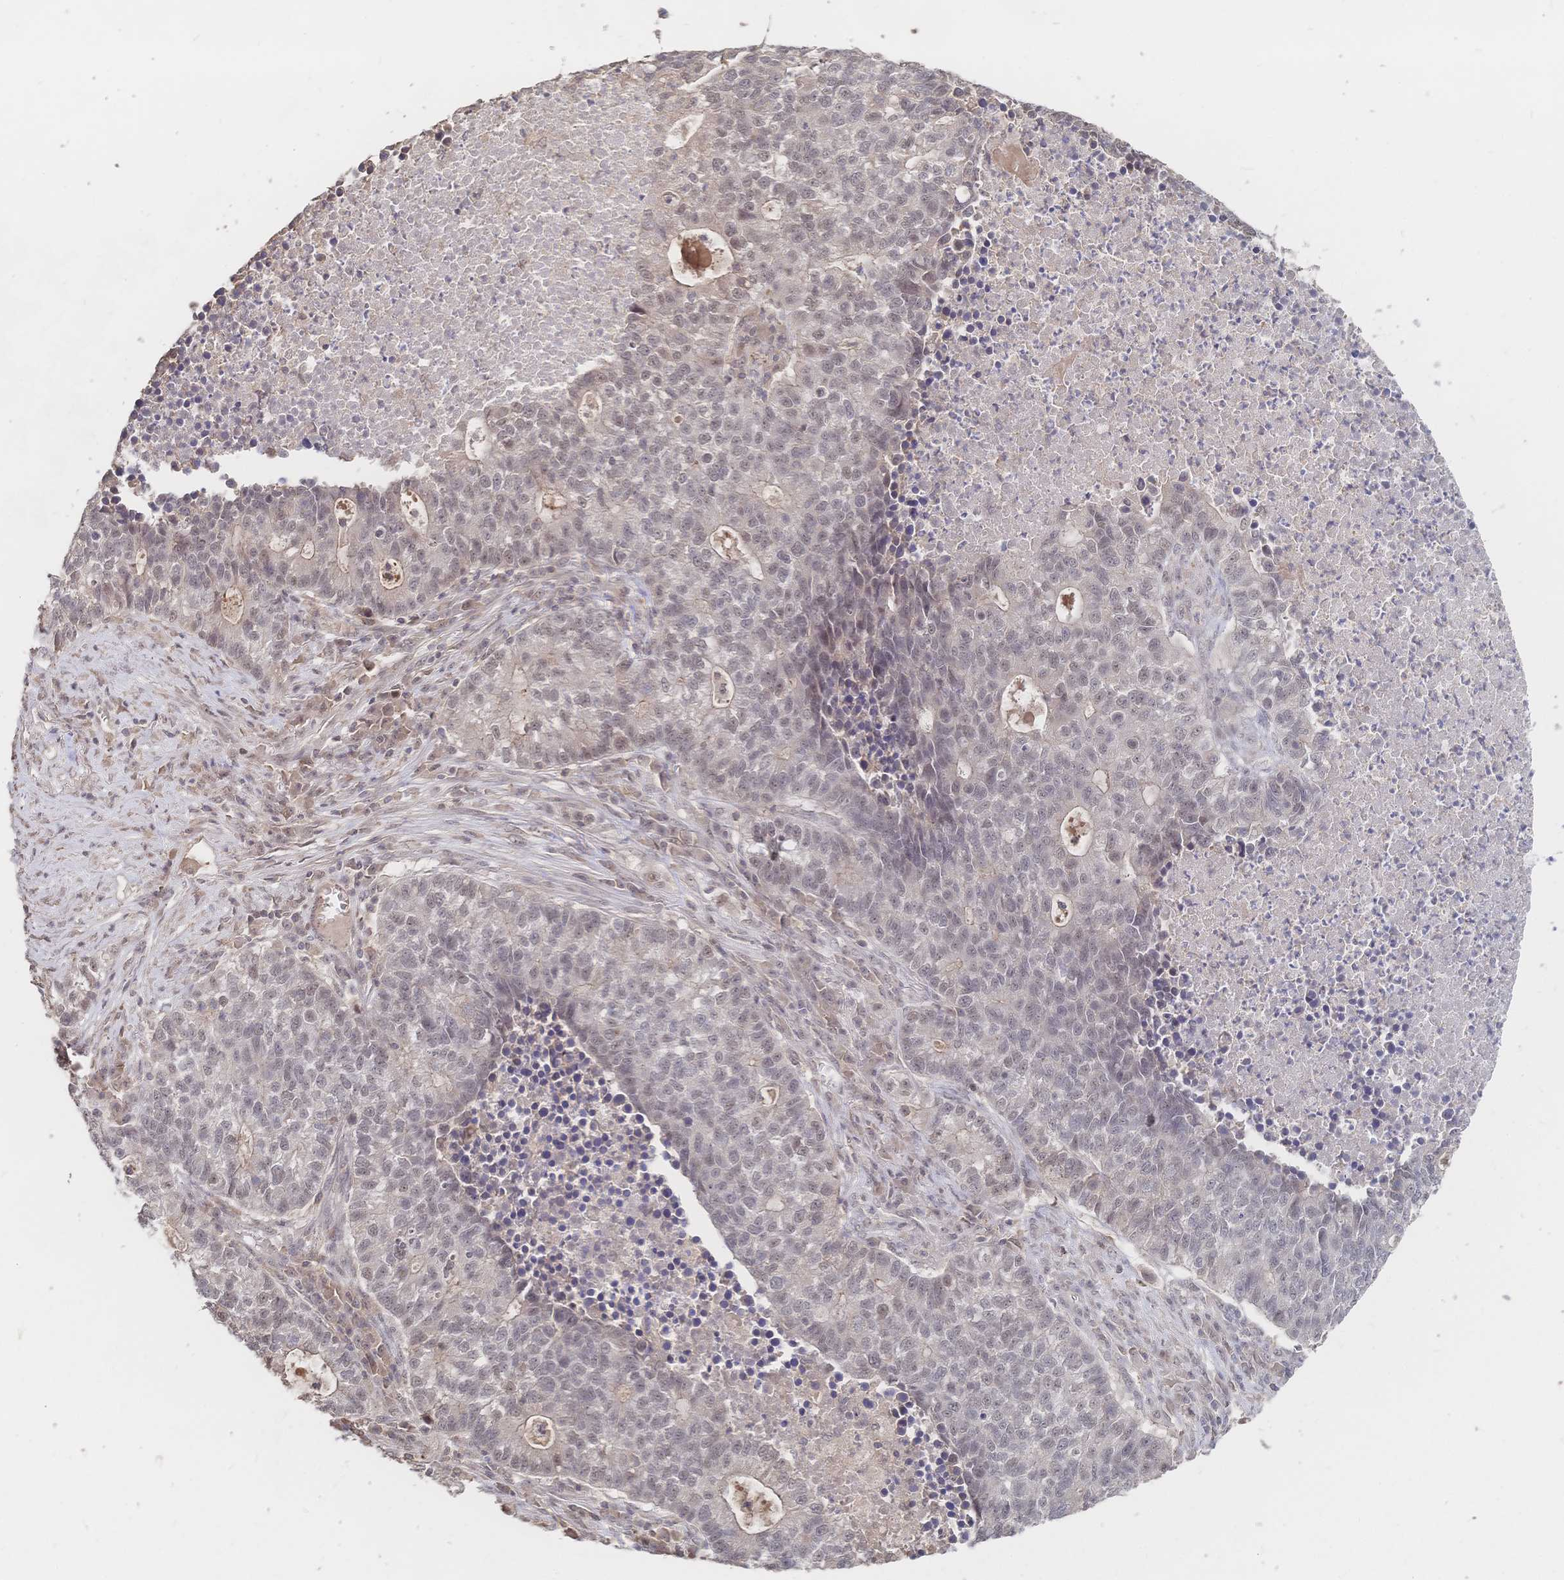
{"staining": {"intensity": "weak", "quantity": "25%-75%", "location": "nuclear"}, "tissue": "lung cancer", "cell_type": "Tumor cells", "image_type": "cancer", "snomed": [{"axis": "morphology", "description": "Adenocarcinoma, NOS"}, {"axis": "topography", "description": "Lung"}], "caption": "Protein staining of lung adenocarcinoma tissue shows weak nuclear staining in about 25%-75% of tumor cells. Nuclei are stained in blue.", "gene": "LRP5", "patient": {"sex": "male", "age": 57}}